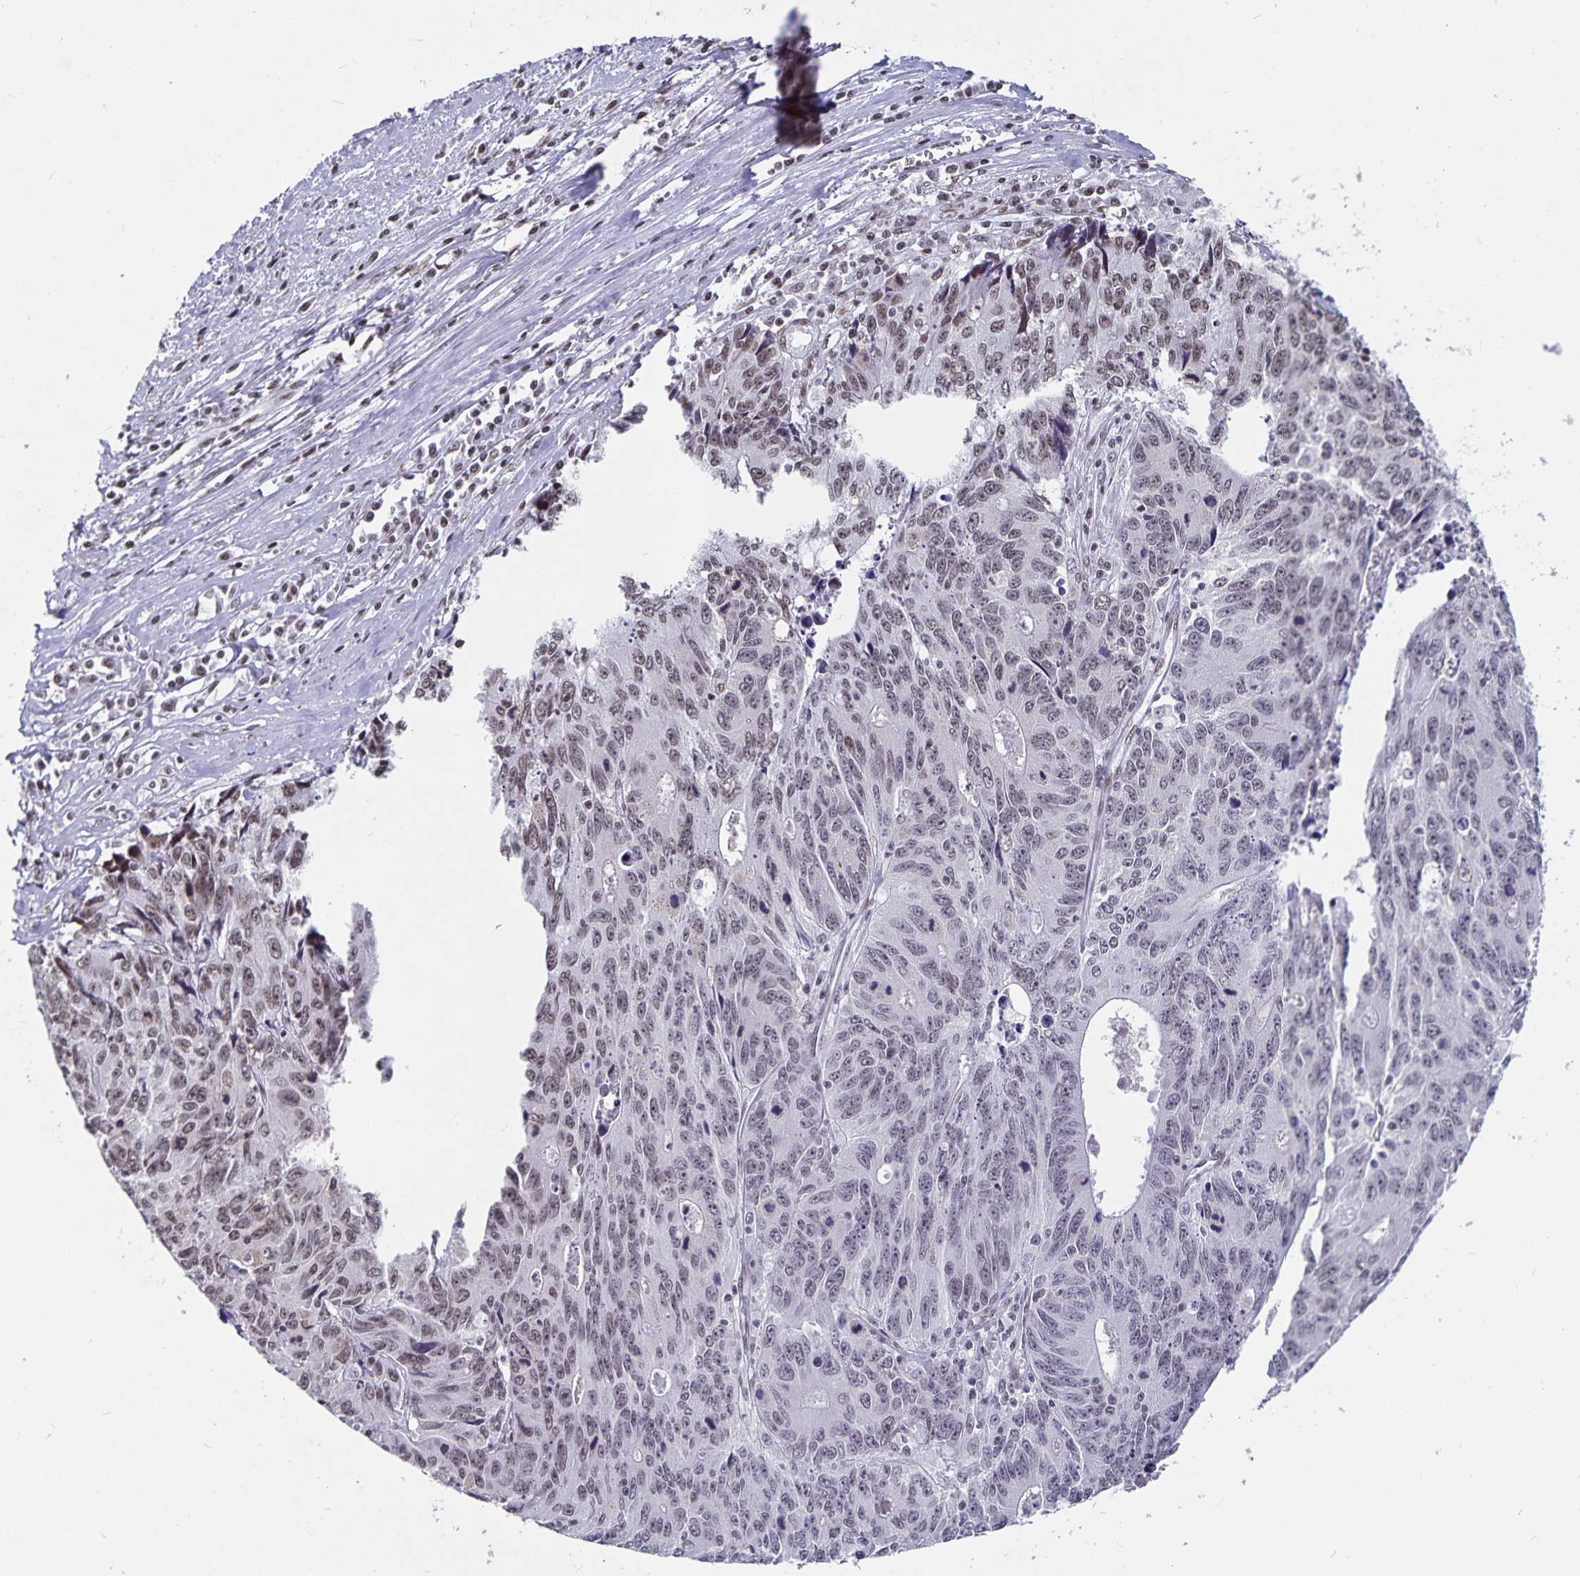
{"staining": {"intensity": "moderate", "quantity": "25%-75%", "location": "nuclear"}, "tissue": "liver cancer", "cell_type": "Tumor cells", "image_type": "cancer", "snomed": [{"axis": "morphology", "description": "Cholangiocarcinoma"}, {"axis": "topography", "description": "Liver"}], "caption": "Liver cholangiocarcinoma stained with IHC demonstrates moderate nuclear positivity in approximately 25%-75% of tumor cells. (Stains: DAB in brown, nuclei in blue, Microscopy: brightfield microscopy at high magnification).", "gene": "PBX2", "patient": {"sex": "male", "age": 65}}